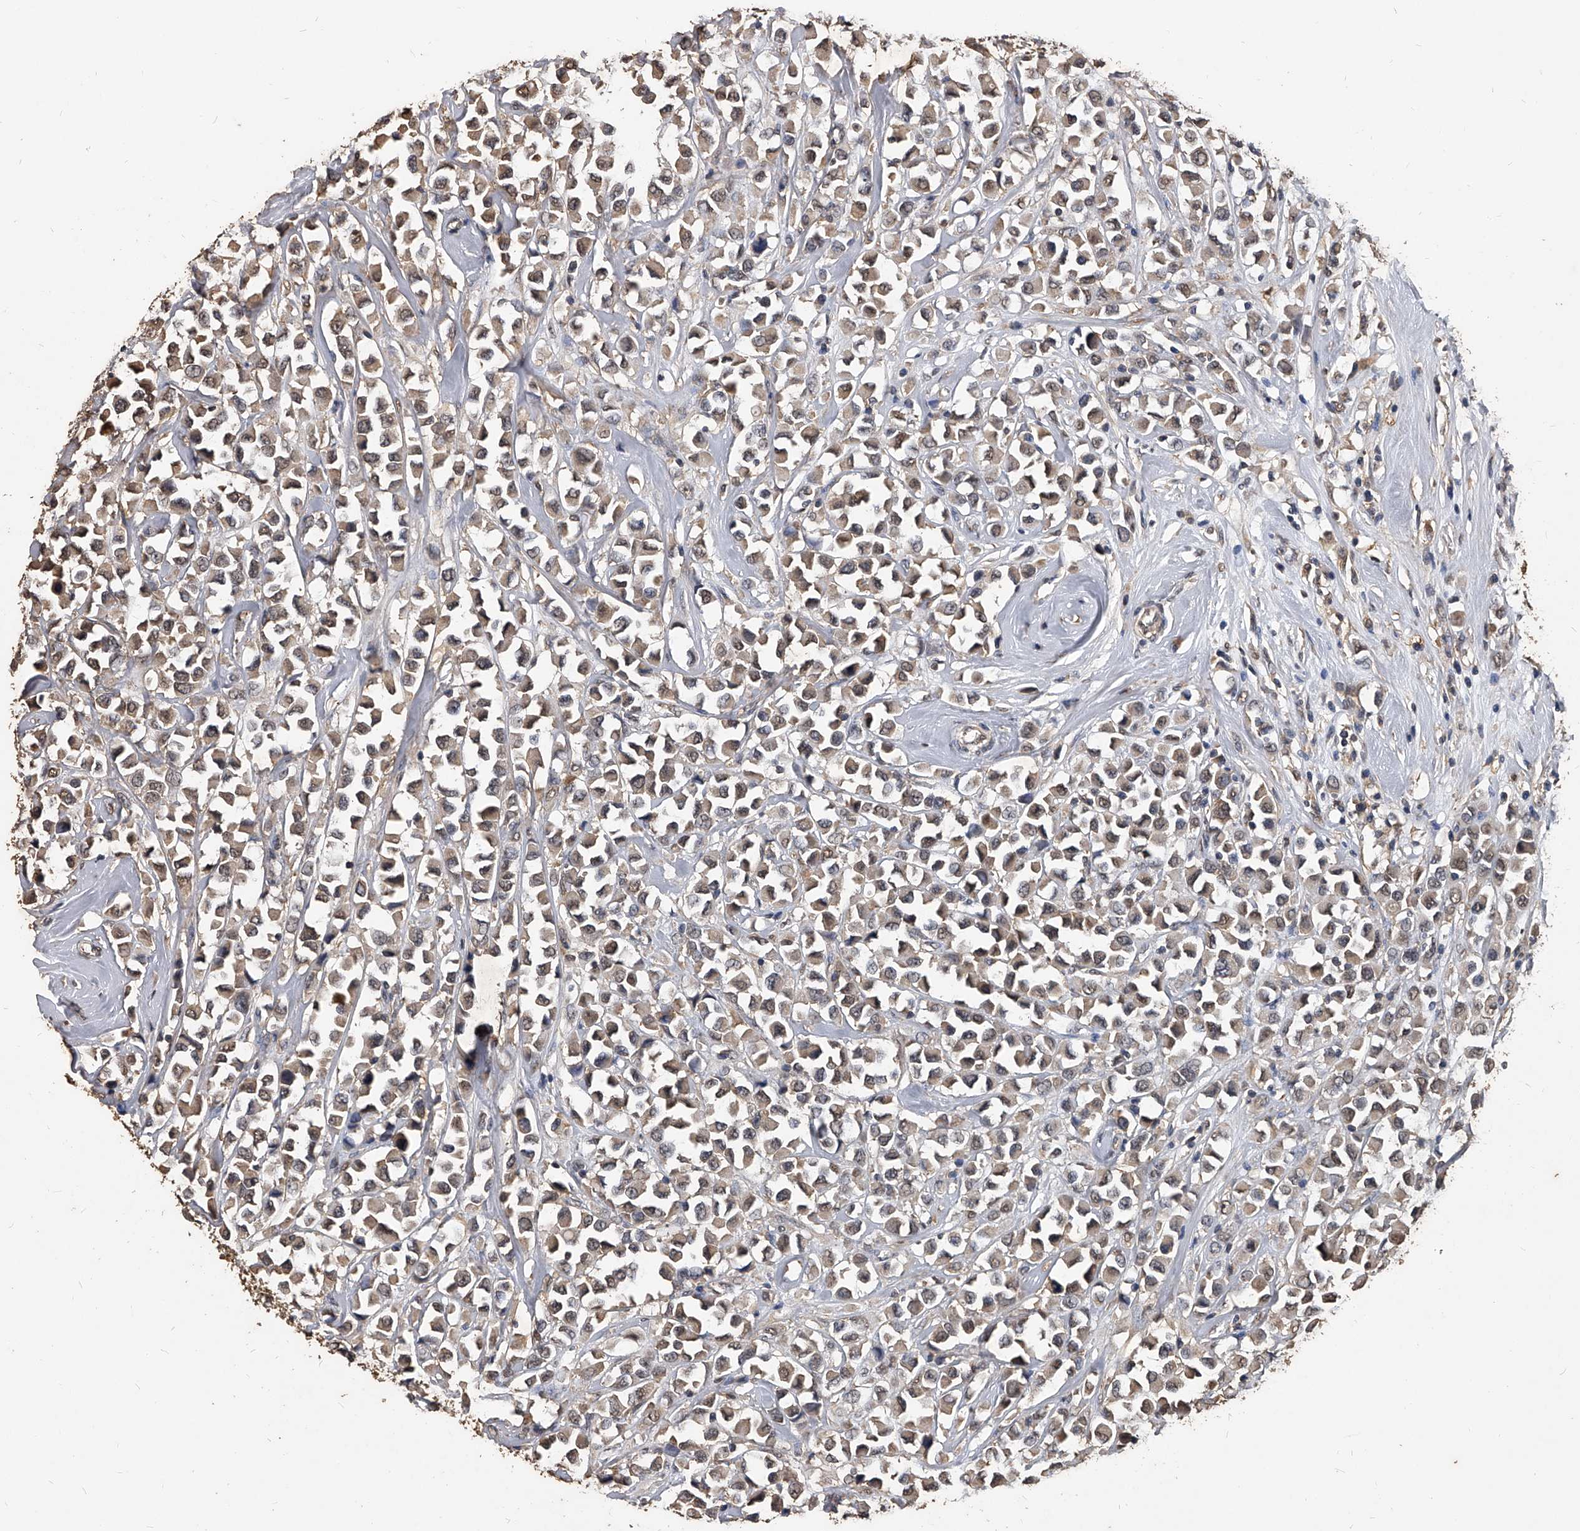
{"staining": {"intensity": "weak", "quantity": ">75%", "location": "cytoplasmic/membranous"}, "tissue": "breast cancer", "cell_type": "Tumor cells", "image_type": "cancer", "snomed": [{"axis": "morphology", "description": "Duct carcinoma"}, {"axis": "topography", "description": "Breast"}], "caption": "A brown stain labels weak cytoplasmic/membranous positivity of a protein in human breast cancer (invasive ductal carcinoma) tumor cells.", "gene": "FBXL4", "patient": {"sex": "female", "age": 61}}